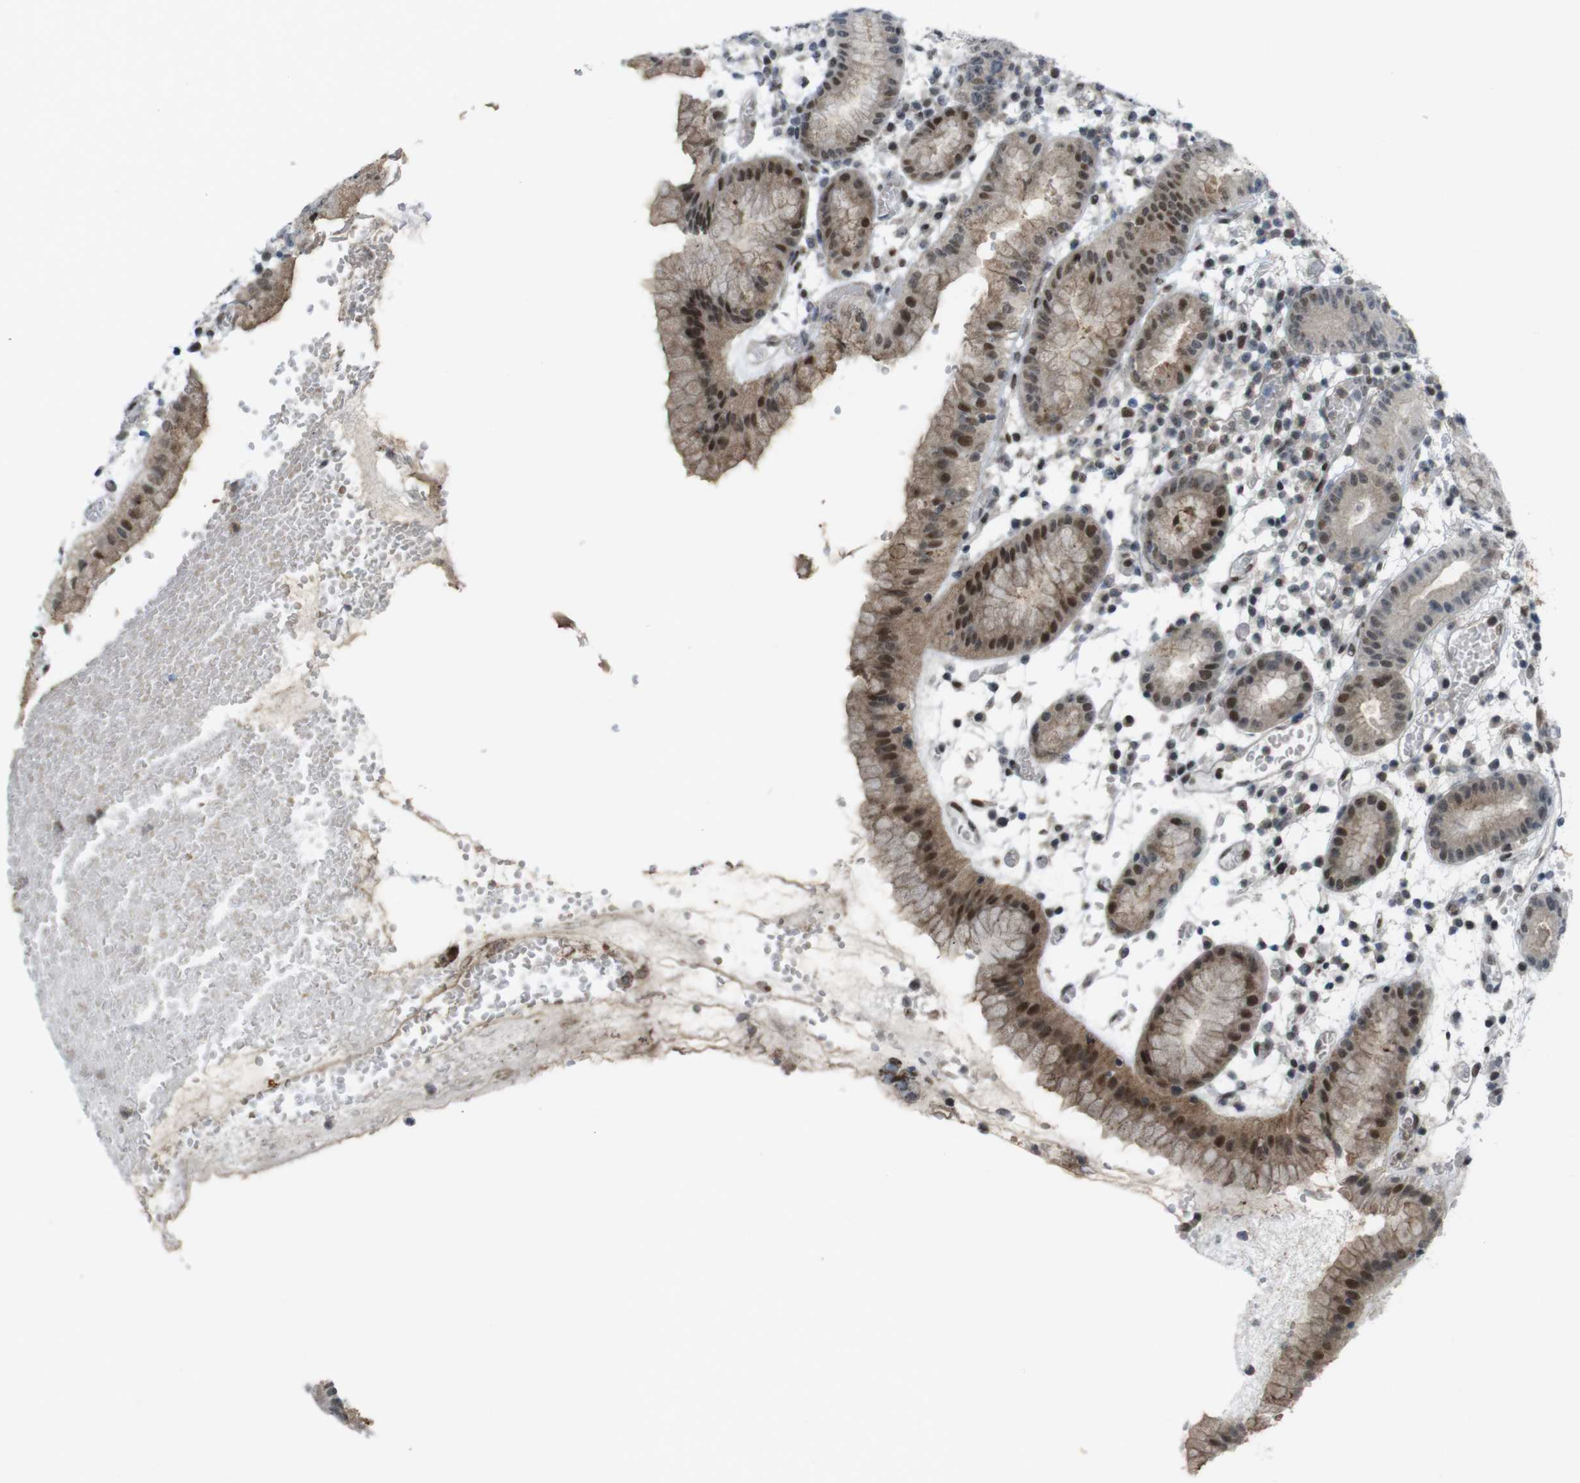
{"staining": {"intensity": "strong", "quantity": ">75%", "location": "cytoplasmic/membranous,nuclear"}, "tissue": "stomach", "cell_type": "Glandular cells", "image_type": "normal", "snomed": [{"axis": "morphology", "description": "Normal tissue, NOS"}, {"axis": "topography", "description": "Stomach"}, {"axis": "topography", "description": "Stomach, lower"}], "caption": "Immunohistochemistry image of normal stomach stained for a protein (brown), which demonstrates high levels of strong cytoplasmic/membranous,nuclear expression in about >75% of glandular cells.", "gene": "UBB", "patient": {"sex": "female", "age": 75}}